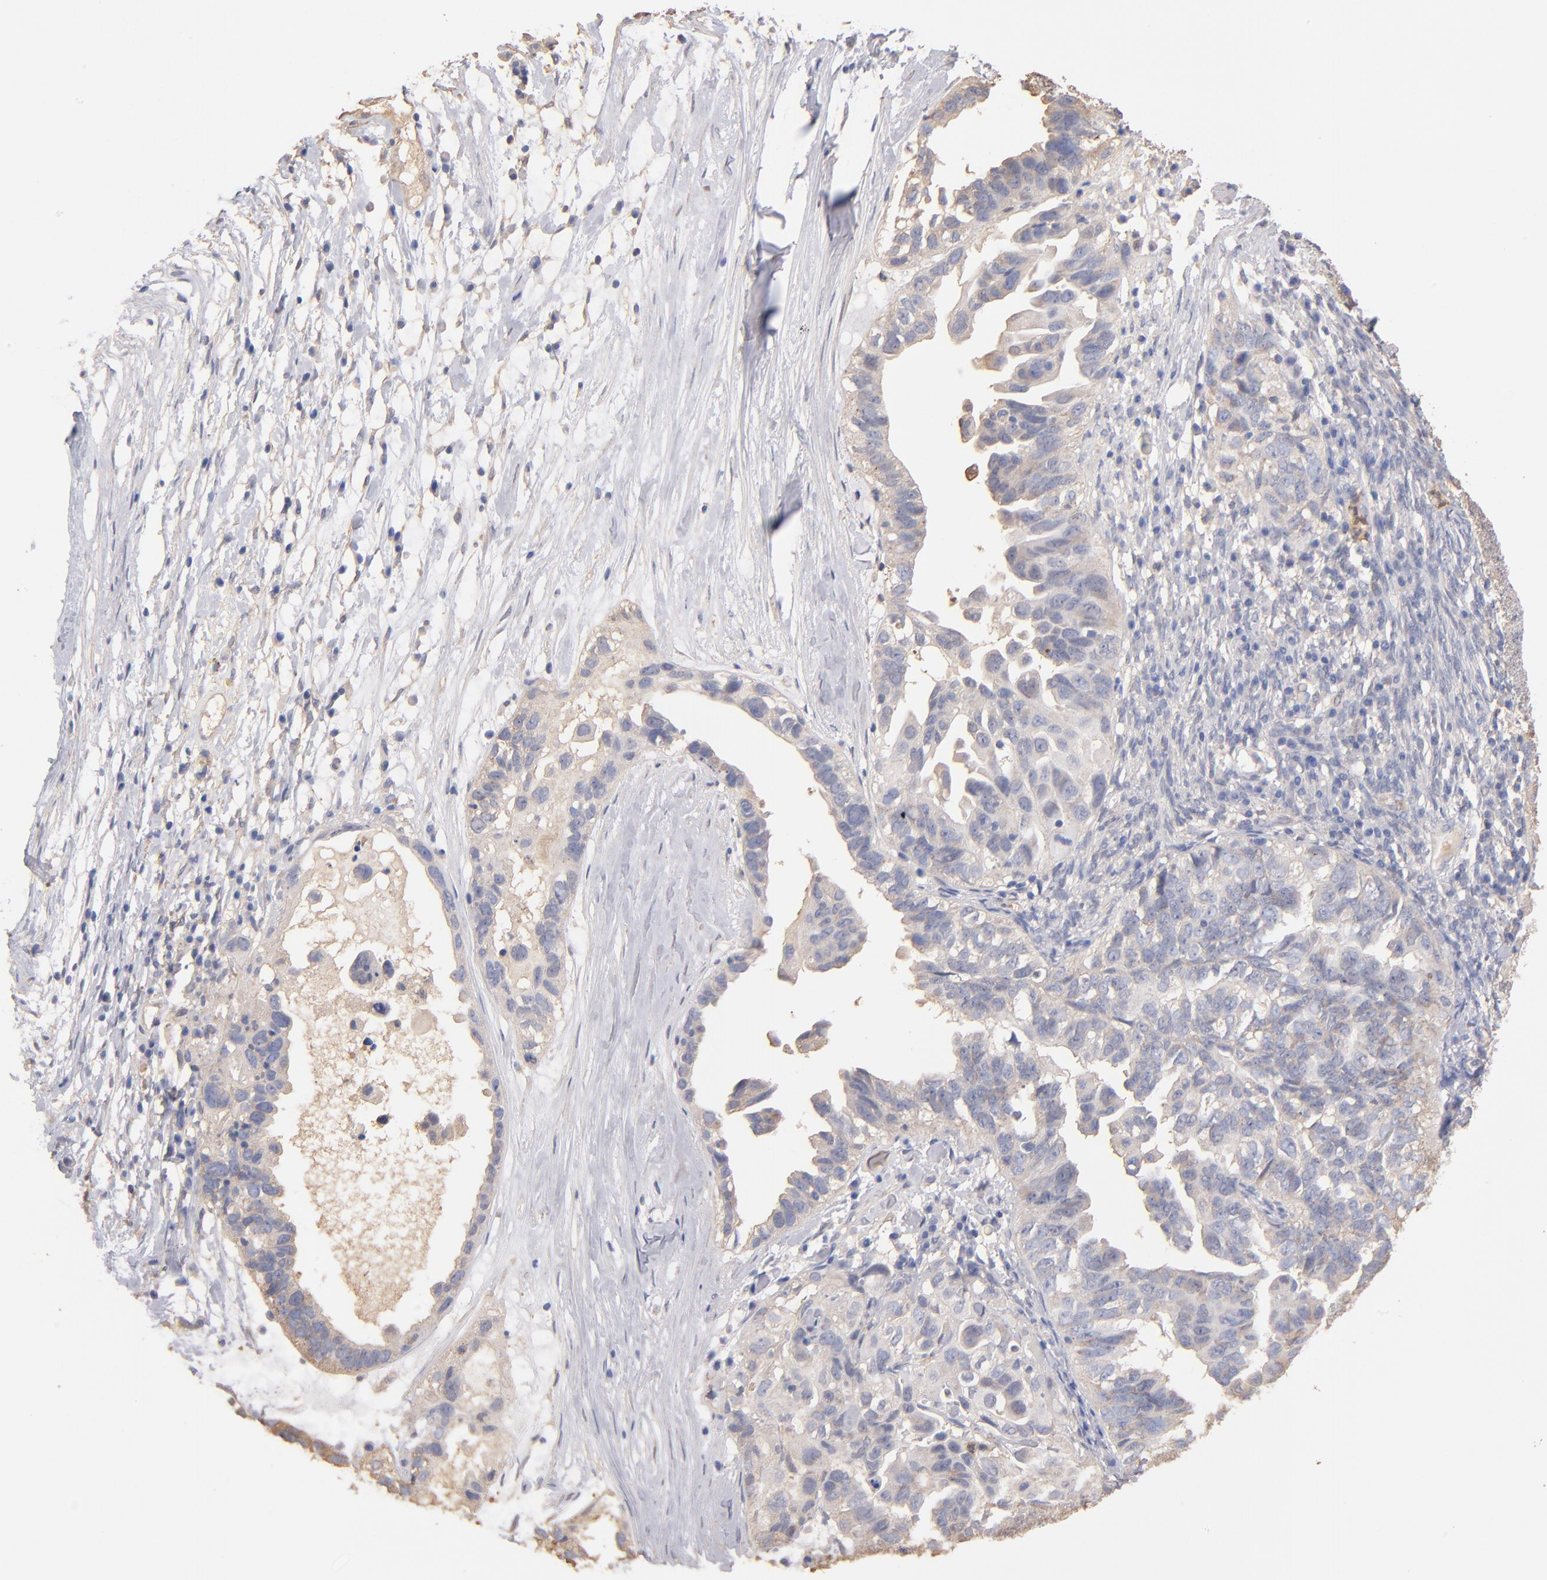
{"staining": {"intensity": "weak", "quantity": "<25%", "location": "cytoplasmic/membranous"}, "tissue": "ovarian cancer", "cell_type": "Tumor cells", "image_type": "cancer", "snomed": [{"axis": "morphology", "description": "Cystadenocarcinoma, serous, NOS"}, {"axis": "topography", "description": "Ovary"}], "caption": "Micrograph shows no protein staining in tumor cells of ovarian cancer tissue.", "gene": "RO60", "patient": {"sex": "female", "age": 82}}